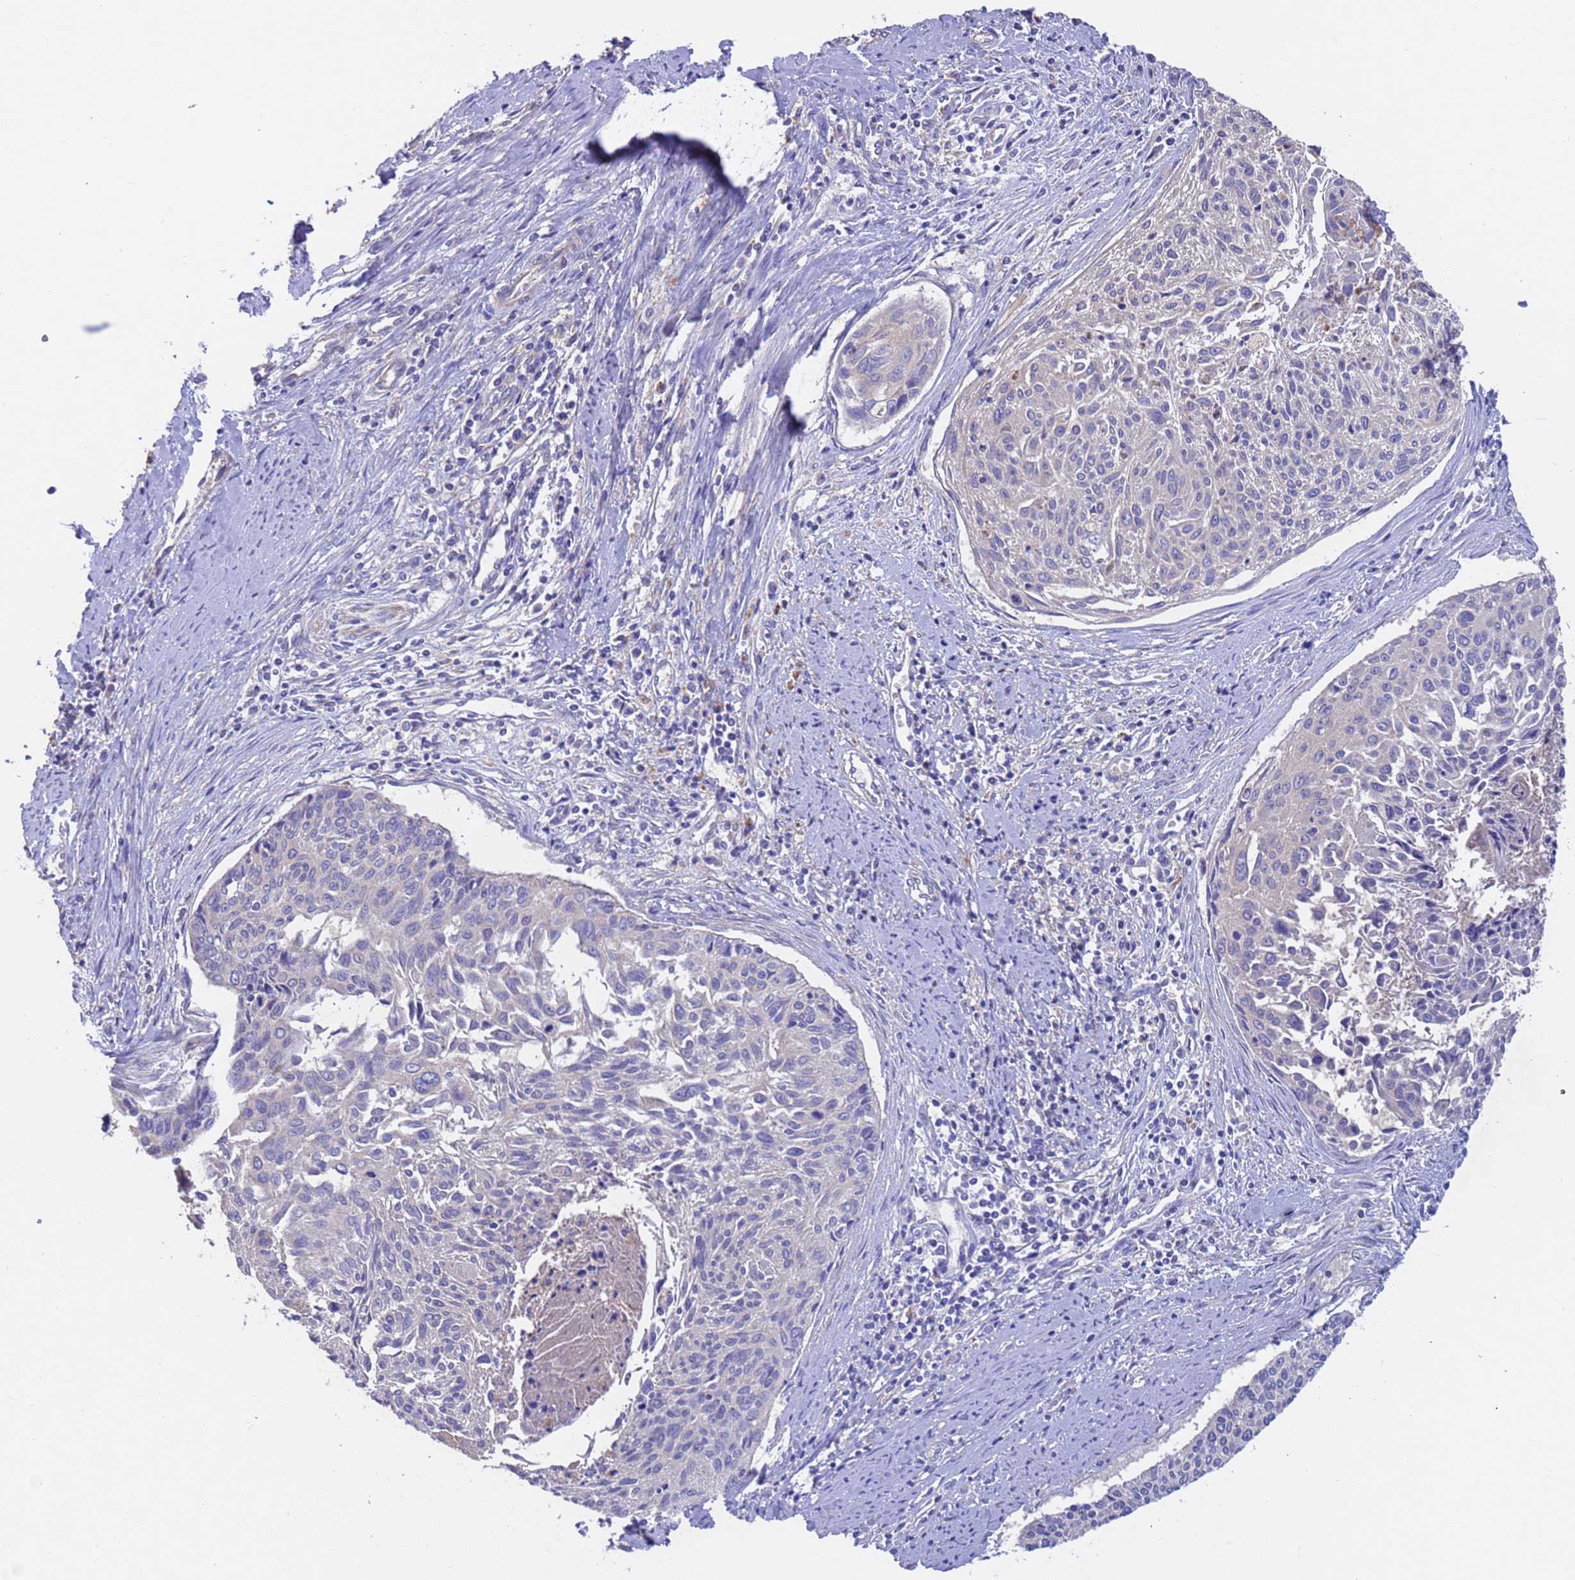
{"staining": {"intensity": "negative", "quantity": "none", "location": "none"}, "tissue": "cervical cancer", "cell_type": "Tumor cells", "image_type": "cancer", "snomed": [{"axis": "morphology", "description": "Squamous cell carcinoma, NOS"}, {"axis": "topography", "description": "Cervix"}], "caption": "Tumor cells are negative for brown protein staining in cervical cancer (squamous cell carcinoma).", "gene": "SRL", "patient": {"sex": "female", "age": 55}}